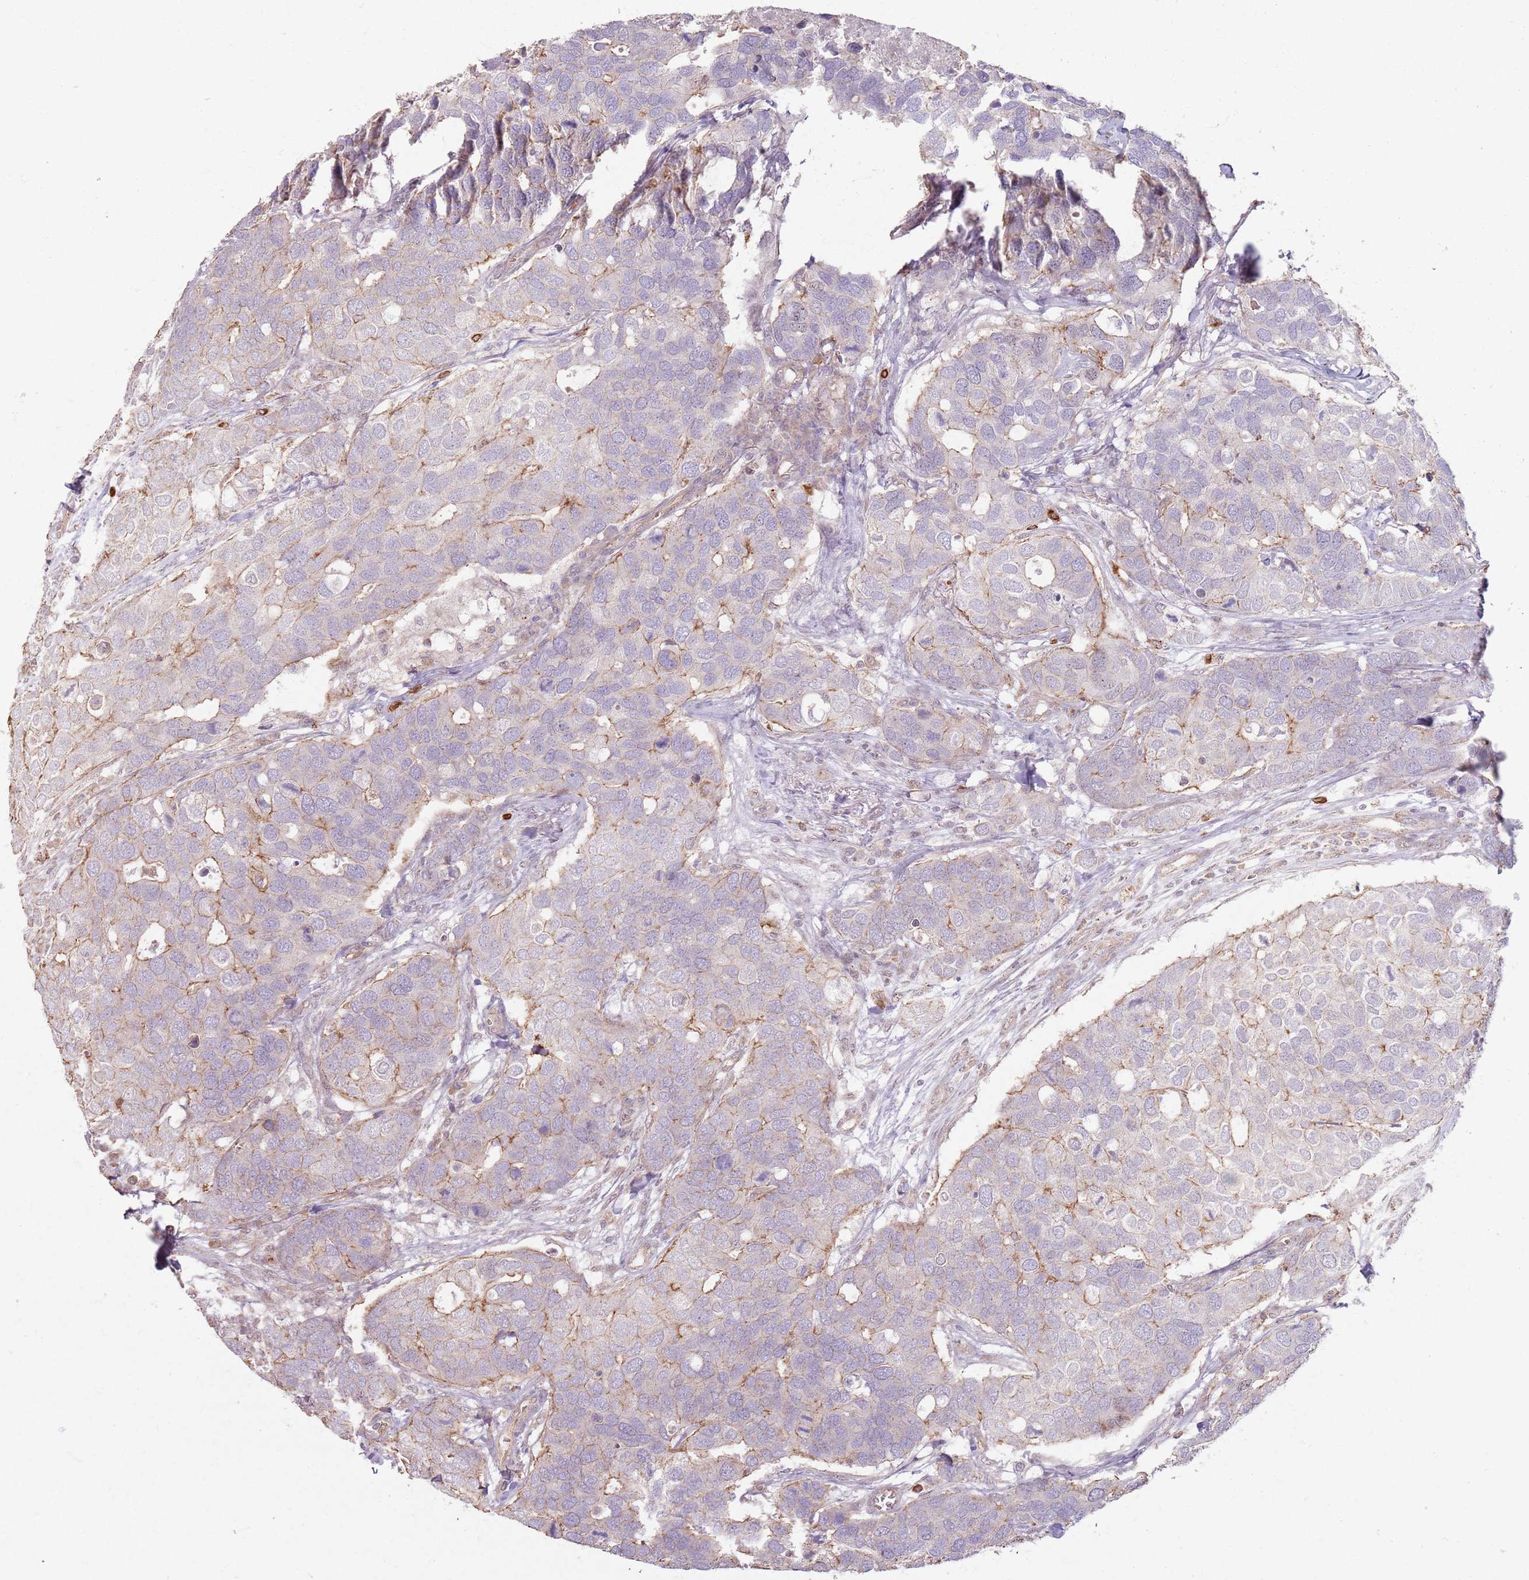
{"staining": {"intensity": "weak", "quantity": "<25%", "location": "cytoplasmic/membranous"}, "tissue": "breast cancer", "cell_type": "Tumor cells", "image_type": "cancer", "snomed": [{"axis": "morphology", "description": "Duct carcinoma"}, {"axis": "topography", "description": "Breast"}], "caption": "IHC photomicrograph of neoplastic tissue: human breast invasive ductal carcinoma stained with DAB displays no significant protein expression in tumor cells. The staining was performed using DAB (3,3'-diaminobenzidine) to visualize the protein expression in brown, while the nuclei were stained in blue with hematoxylin (Magnification: 20x).", "gene": "KCNA5", "patient": {"sex": "female", "age": 83}}